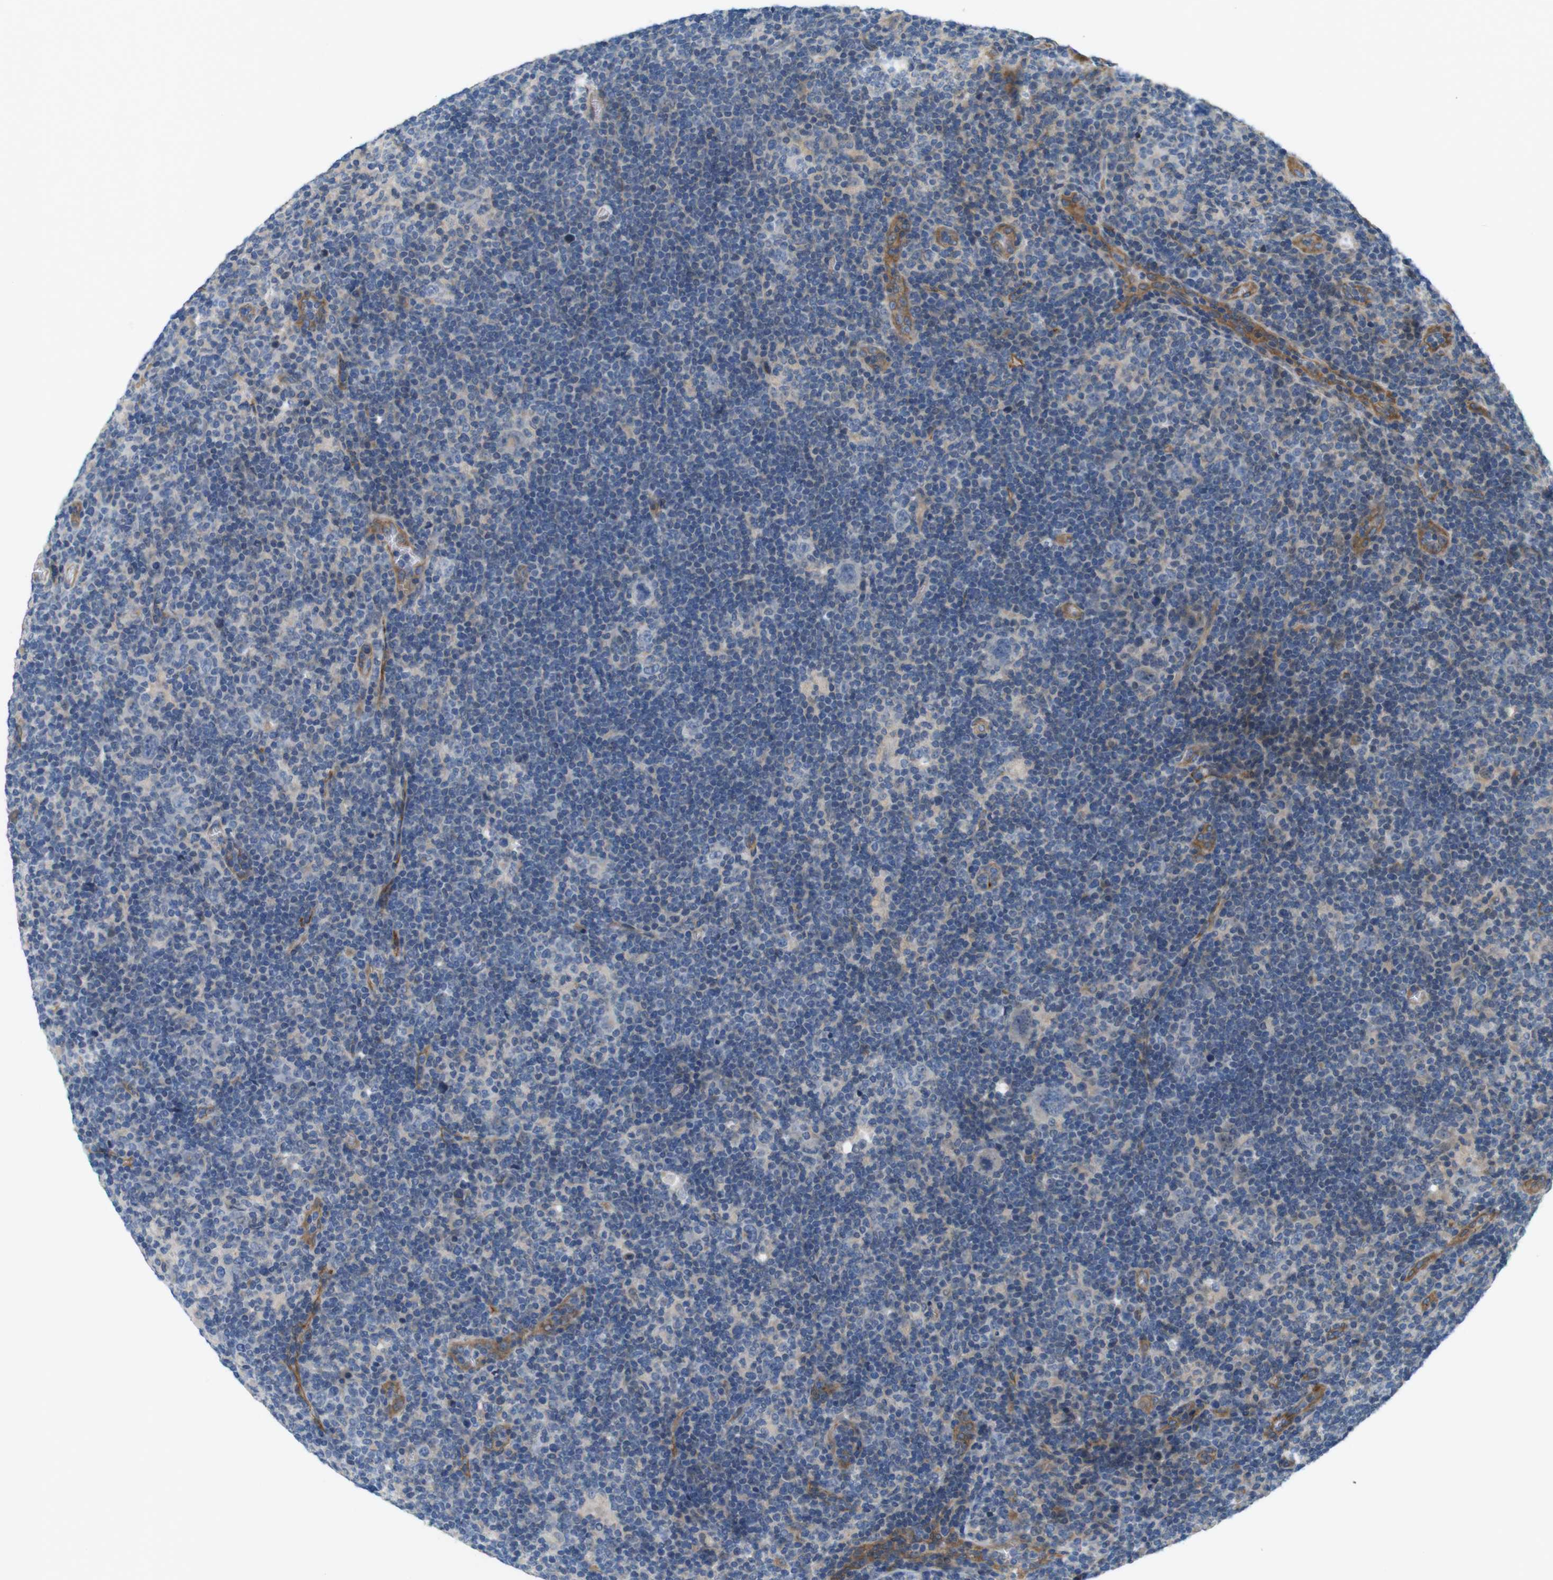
{"staining": {"intensity": "moderate", "quantity": ">75%", "location": "cytoplasmic/membranous"}, "tissue": "lymphoma", "cell_type": "Tumor cells", "image_type": "cancer", "snomed": [{"axis": "morphology", "description": "Hodgkin's disease, NOS"}, {"axis": "topography", "description": "Lymph node"}], "caption": "Tumor cells show medium levels of moderate cytoplasmic/membranous expression in approximately >75% of cells in Hodgkin's disease.", "gene": "BVES", "patient": {"sex": "female", "age": 57}}